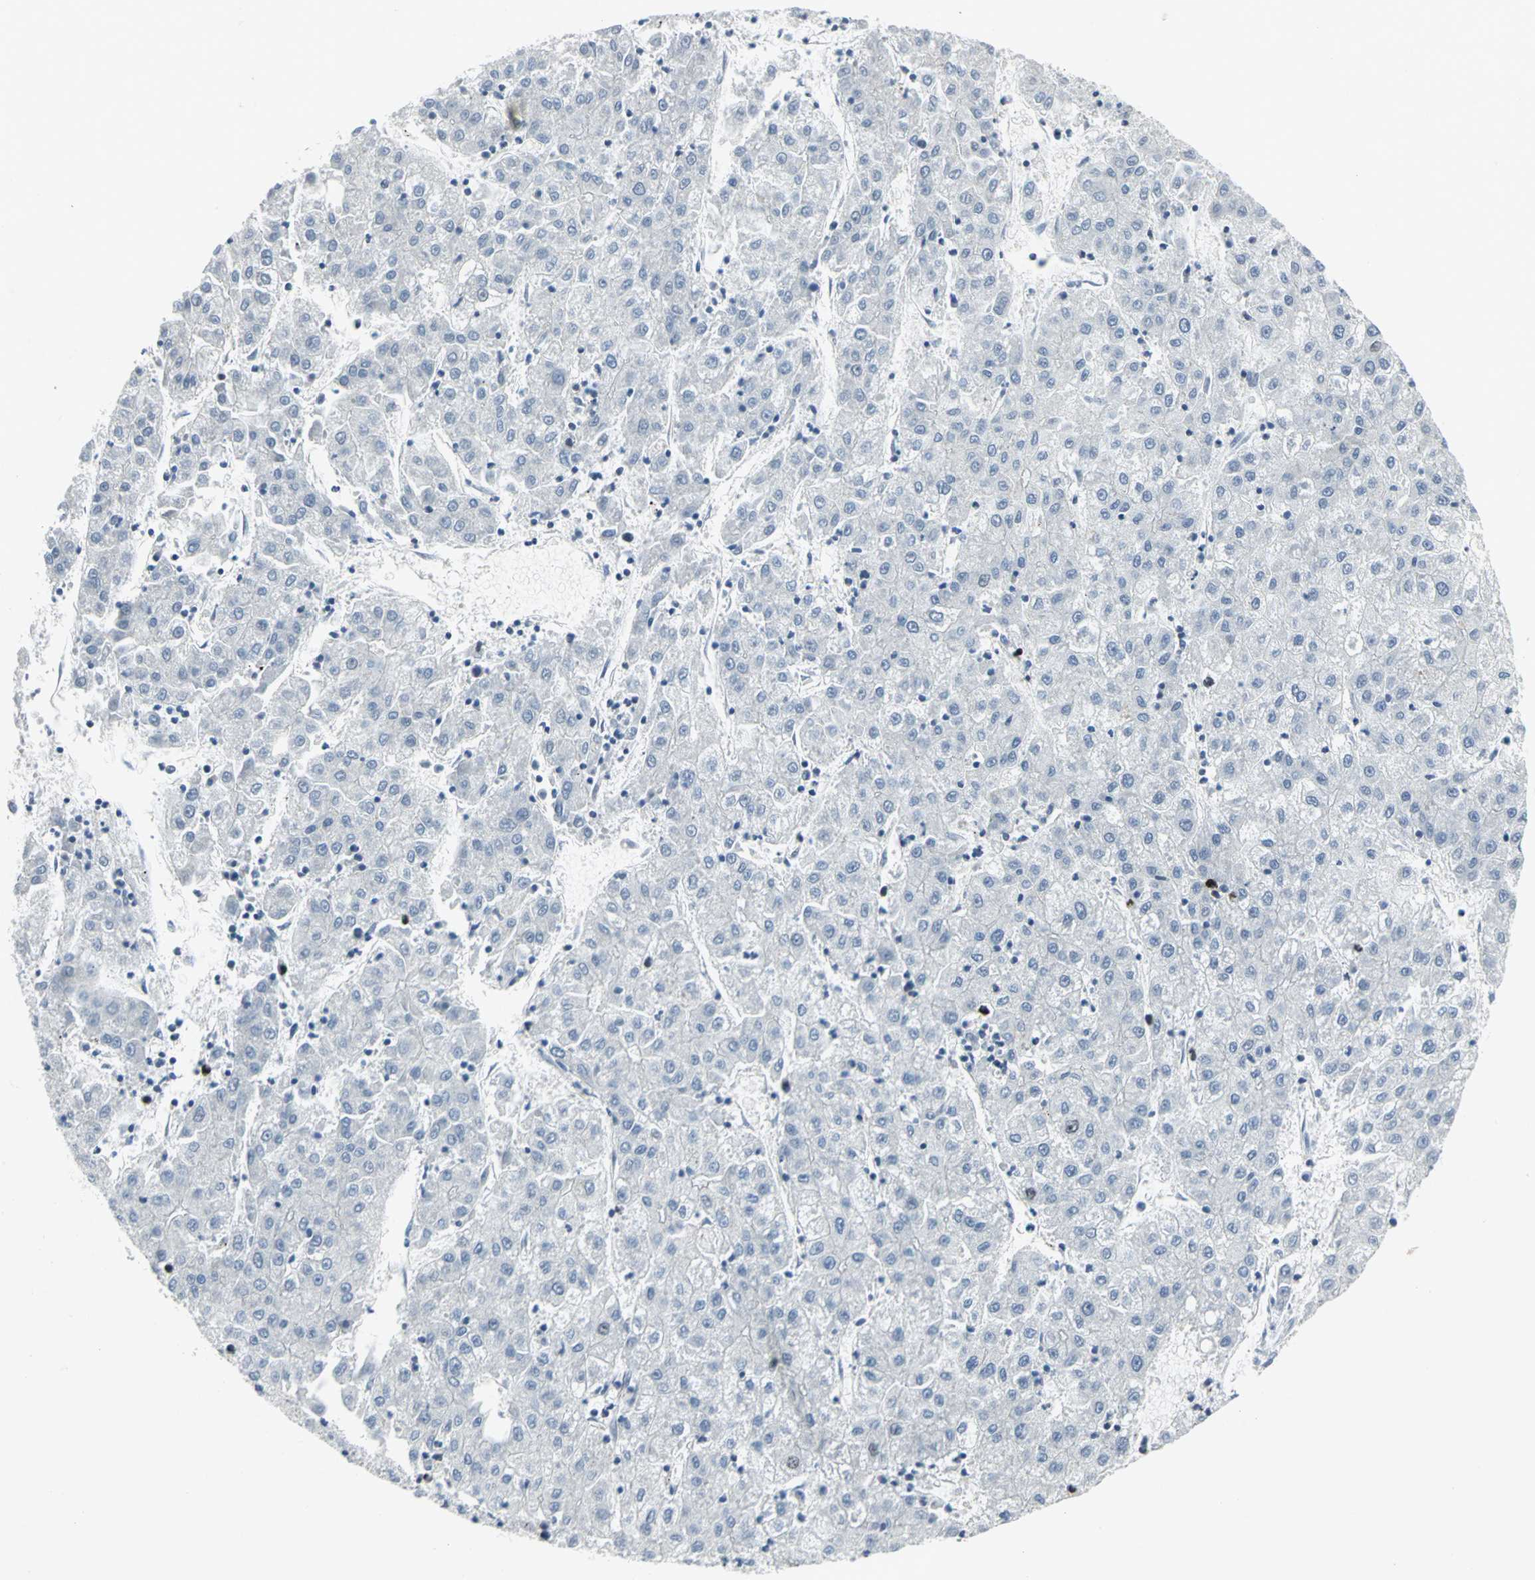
{"staining": {"intensity": "negative", "quantity": "none", "location": "none"}, "tissue": "liver cancer", "cell_type": "Tumor cells", "image_type": "cancer", "snomed": [{"axis": "morphology", "description": "Carcinoma, Hepatocellular, NOS"}, {"axis": "topography", "description": "Liver"}], "caption": "Liver cancer (hepatocellular carcinoma) was stained to show a protein in brown. There is no significant expression in tumor cells.", "gene": "RPA1", "patient": {"sex": "male", "age": 72}}